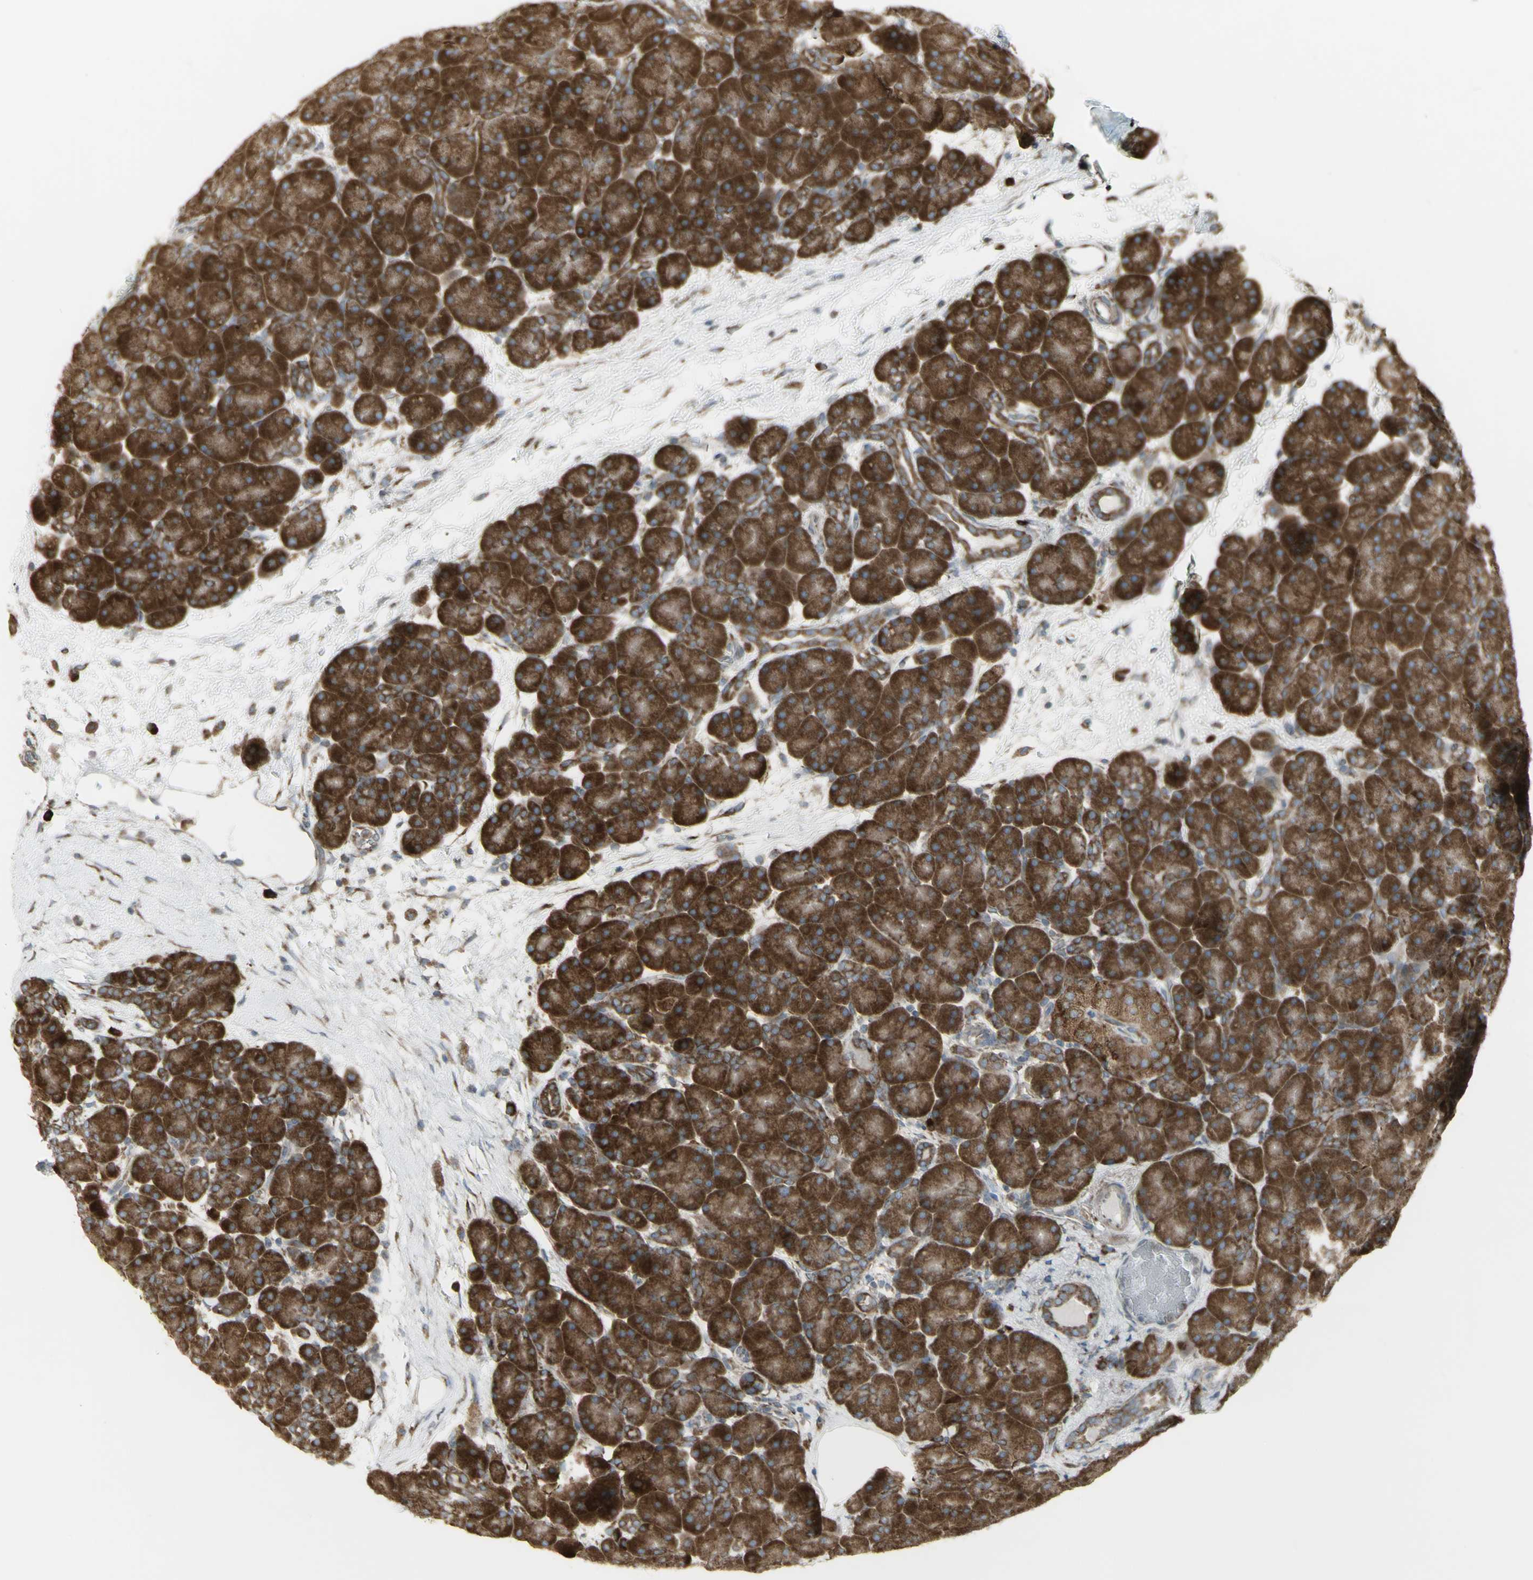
{"staining": {"intensity": "strong", "quantity": ">75%", "location": "cytoplasmic/membranous"}, "tissue": "pancreas", "cell_type": "Exocrine glandular cells", "image_type": "normal", "snomed": [{"axis": "morphology", "description": "Normal tissue, NOS"}, {"axis": "topography", "description": "Pancreas"}], "caption": "About >75% of exocrine glandular cells in unremarkable human pancreas reveal strong cytoplasmic/membranous protein expression as visualized by brown immunohistochemical staining.", "gene": "FKBP3", "patient": {"sex": "male", "age": 66}}